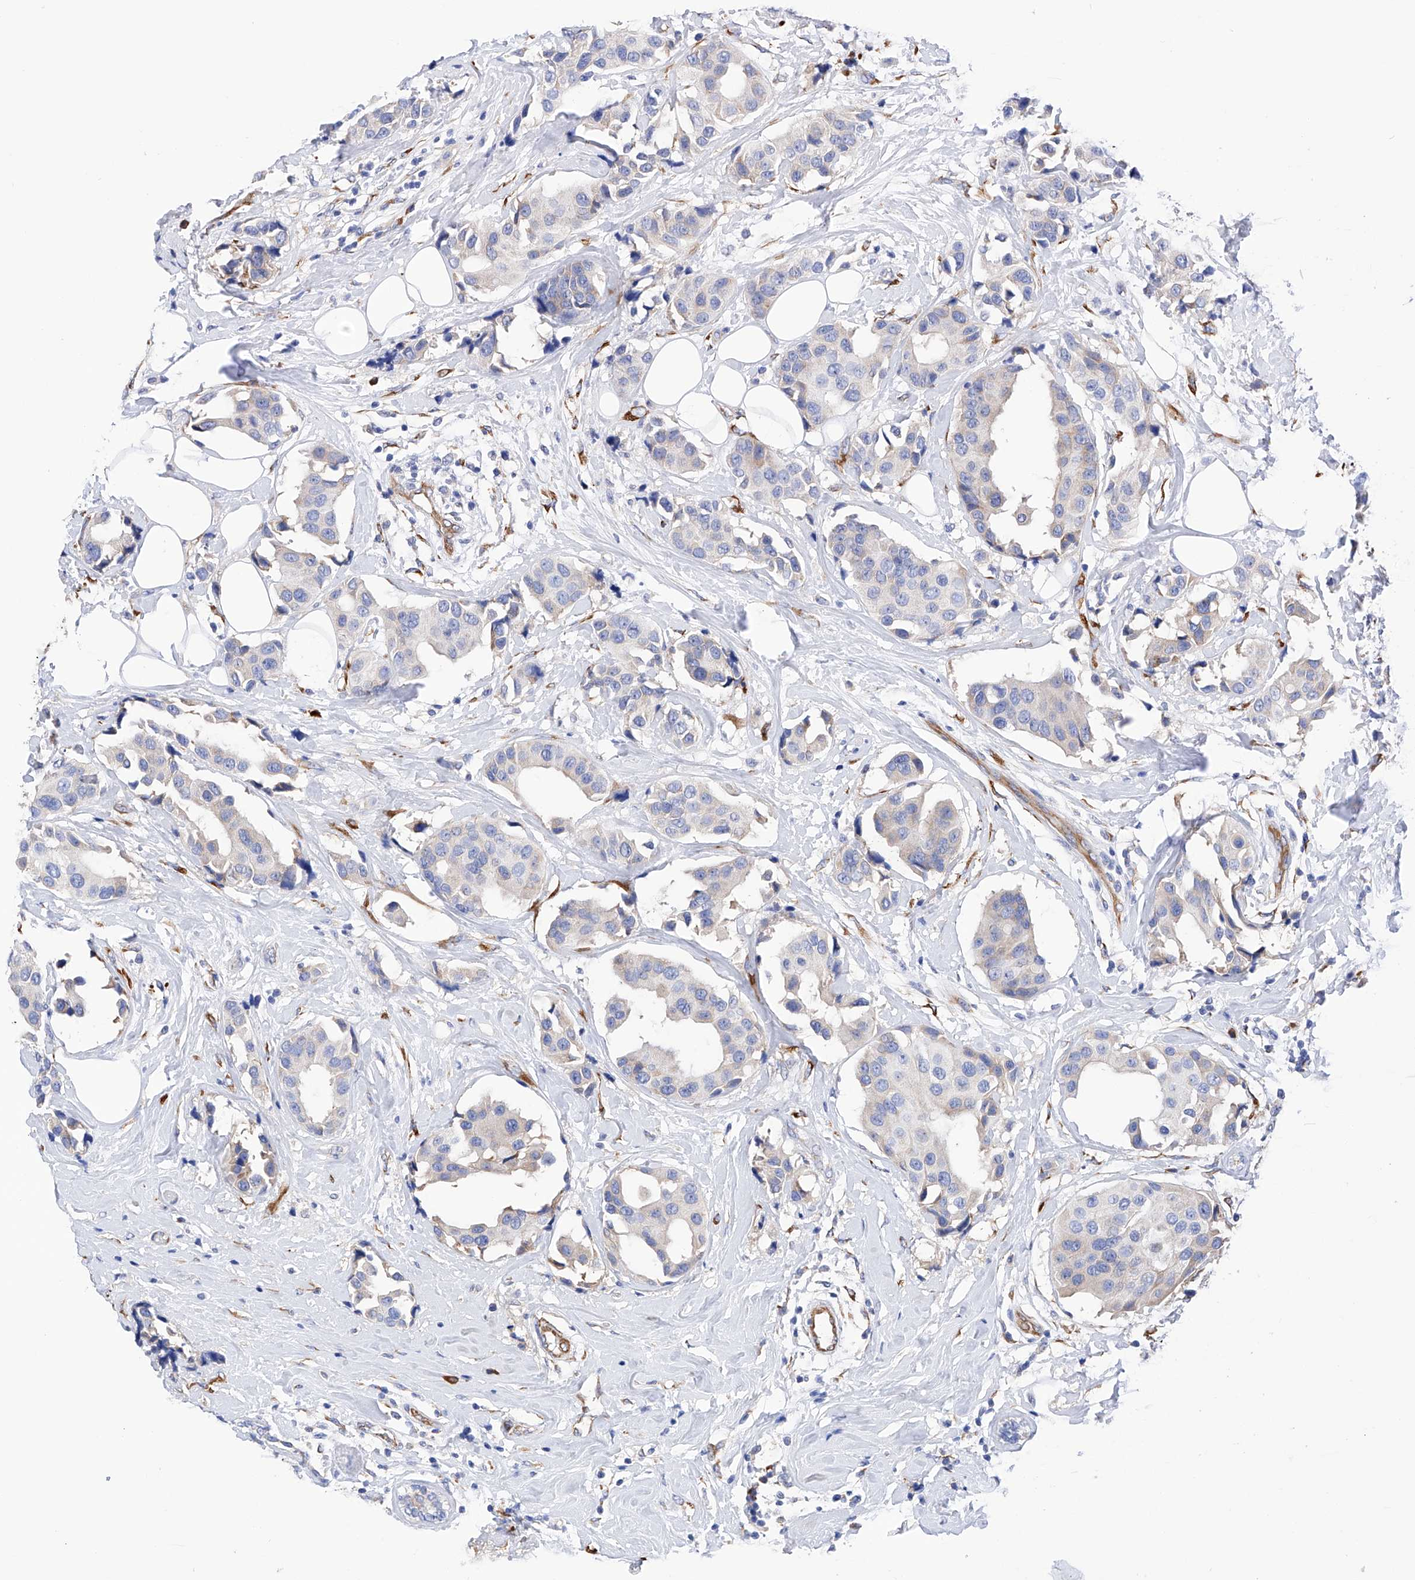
{"staining": {"intensity": "negative", "quantity": "none", "location": "none"}, "tissue": "breast cancer", "cell_type": "Tumor cells", "image_type": "cancer", "snomed": [{"axis": "morphology", "description": "Normal tissue, NOS"}, {"axis": "morphology", "description": "Duct carcinoma"}, {"axis": "topography", "description": "Breast"}], "caption": "The IHC image has no significant expression in tumor cells of breast cancer tissue.", "gene": "PDIA5", "patient": {"sex": "female", "age": 39}}